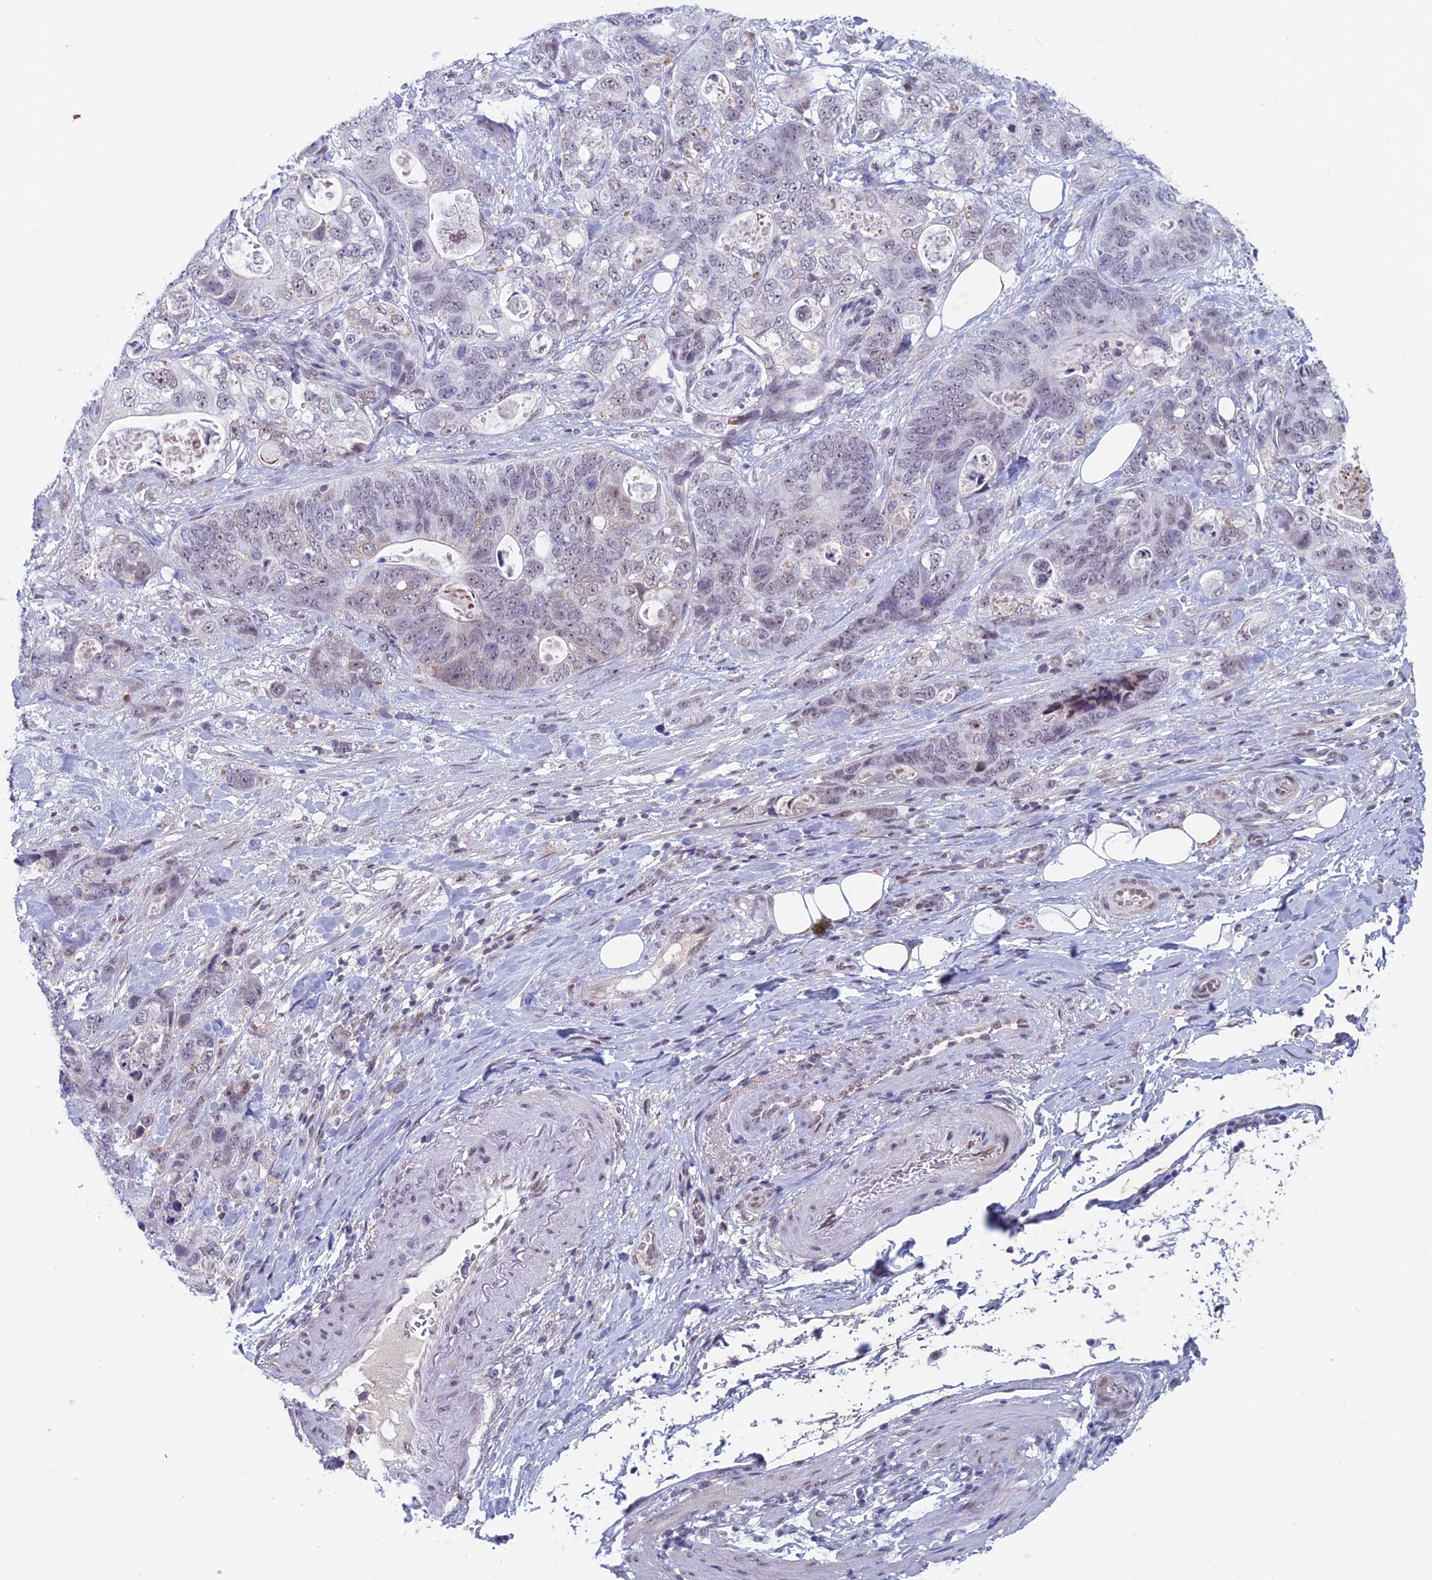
{"staining": {"intensity": "negative", "quantity": "none", "location": "none"}, "tissue": "stomach cancer", "cell_type": "Tumor cells", "image_type": "cancer", "snomed": [{"axis": "morphology", "description": "Normal tissue, NOS"}, {"axis": "morphology", "description": "Adenocarcinoma, NOS"}, {"axis": "topography", "description": "Stomach"}], "caption": "Immunohistochemical staining of stomach adenocarcinoma exhibits no significant positivity in tumor cells. (DAB immunohistochemistry, high magnification).", "gene": "ASH2L", "patient": {"sex": "female", "age": 89}}